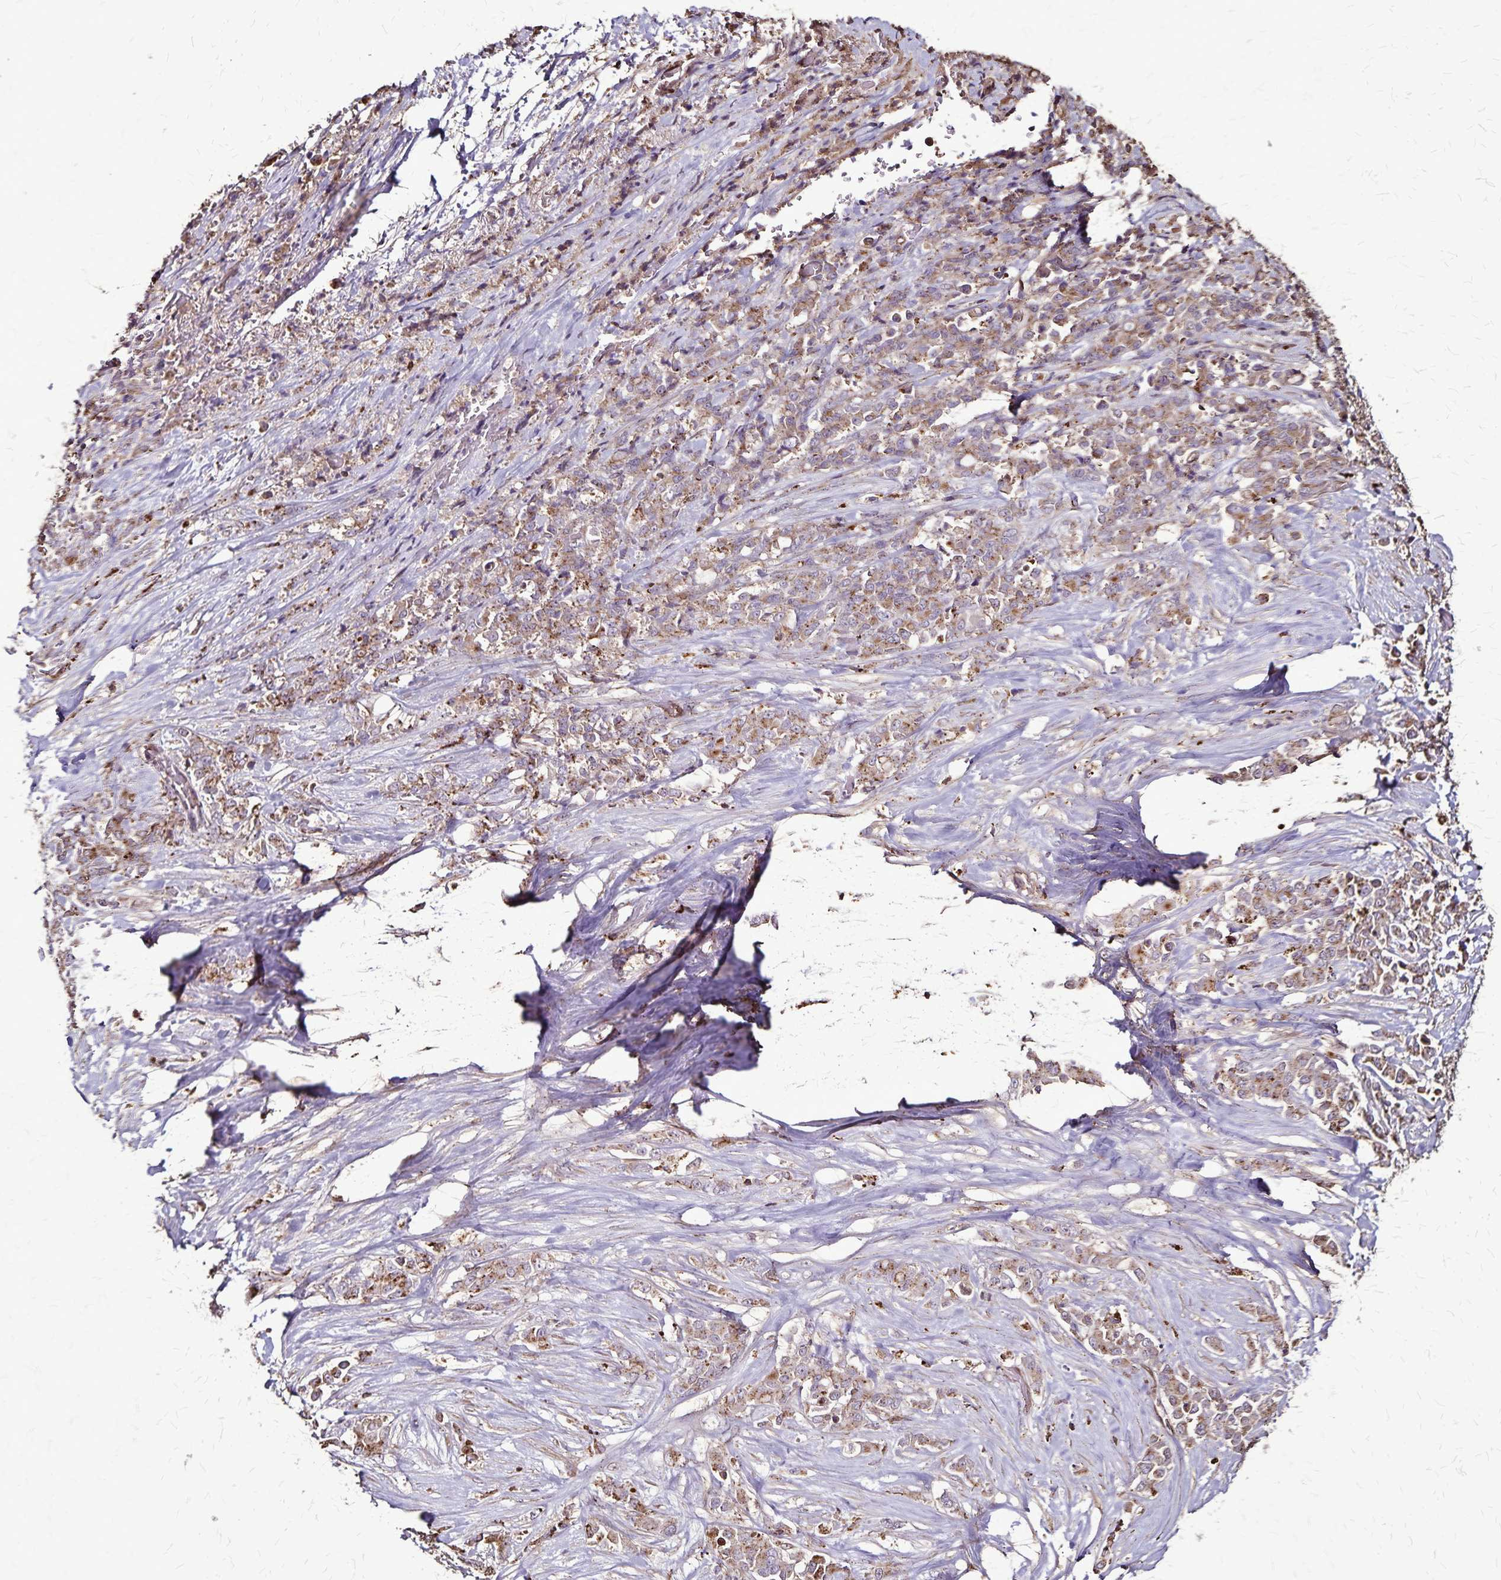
{"staining": {"intensity": "moderate", "quantity": "25%-75%", "location": "cytoplasmic/membranous"}, "tissue": "stomach cancer", "cell_type": "Tumor cells", "image_type": "cancer", "snomed": [{"axis": "morphology", "description": "Adenocarcinoma, NOS"}, {"axis": "topography", "description": "Stomach"}], "caption": "Immunohistochemical staining of adenocarcinoma (stomach) exhibits medium levels of moderate cytoplasmic/membranous staining in about 25%-75% of tumor cells. (IHC, brightfield microscopy, high magnification).", "gene": "CHMP1B", "patient": {"sex": "female", "age": 76}}